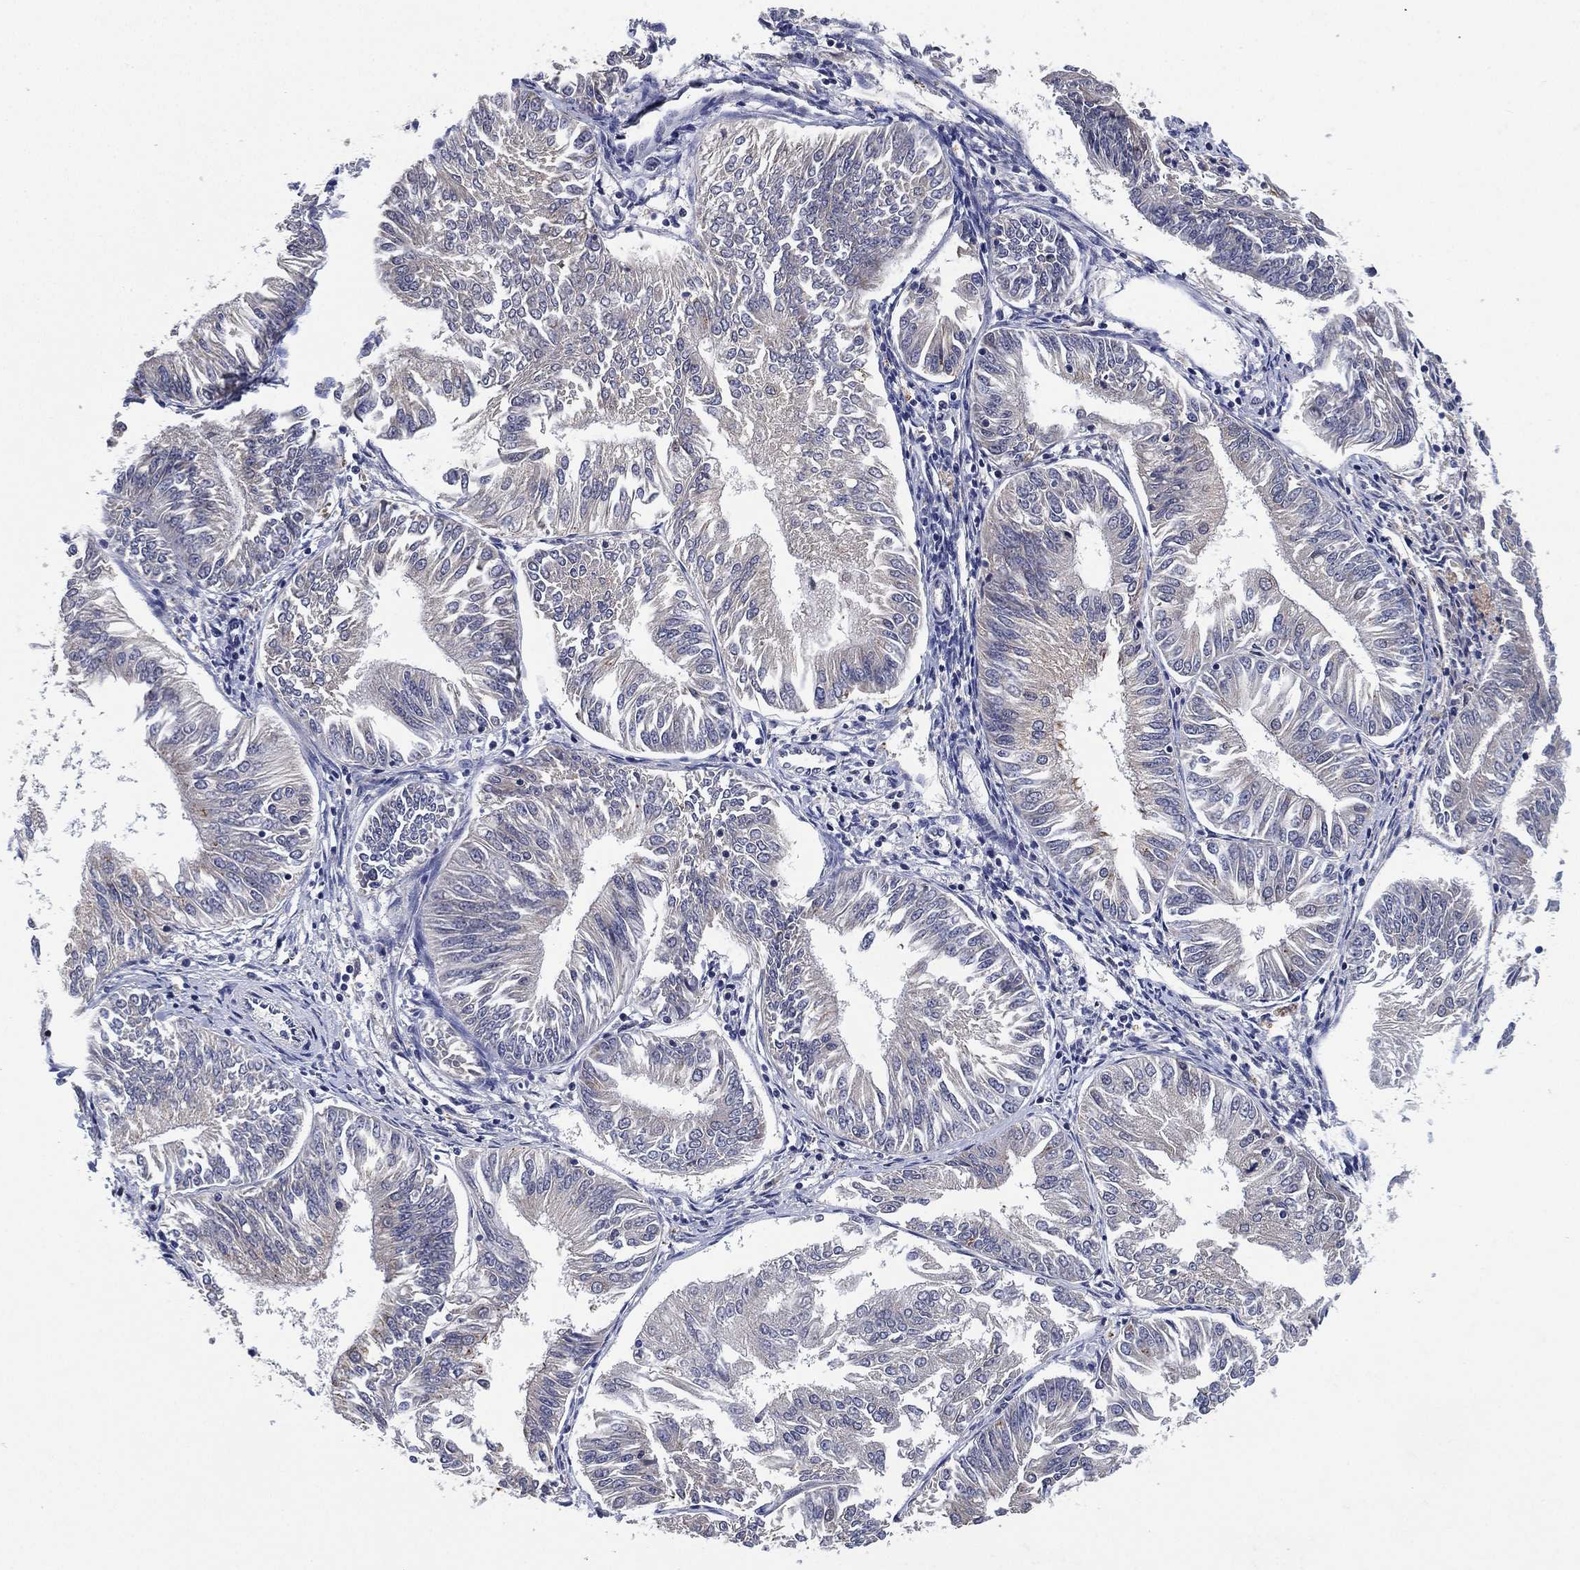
{"staining": {"intensity": "negative", "quantity": "none", "location": "none"}, "tissue": "endometrial cancer", "cell_type": "Tumor cells", "image_type": "cancer", "snomed": [{"axis": "morphology", "description": "Adenocarcinoma, NOS"}, {"axis": "topography", "description": "Endometrium"}], "caption": "The image reveals no staining of tumor cells in endometrial cancer (adenocarcinoma).", "gene": "SELENOO", "patient": {"sex": "female", "age": 58}}